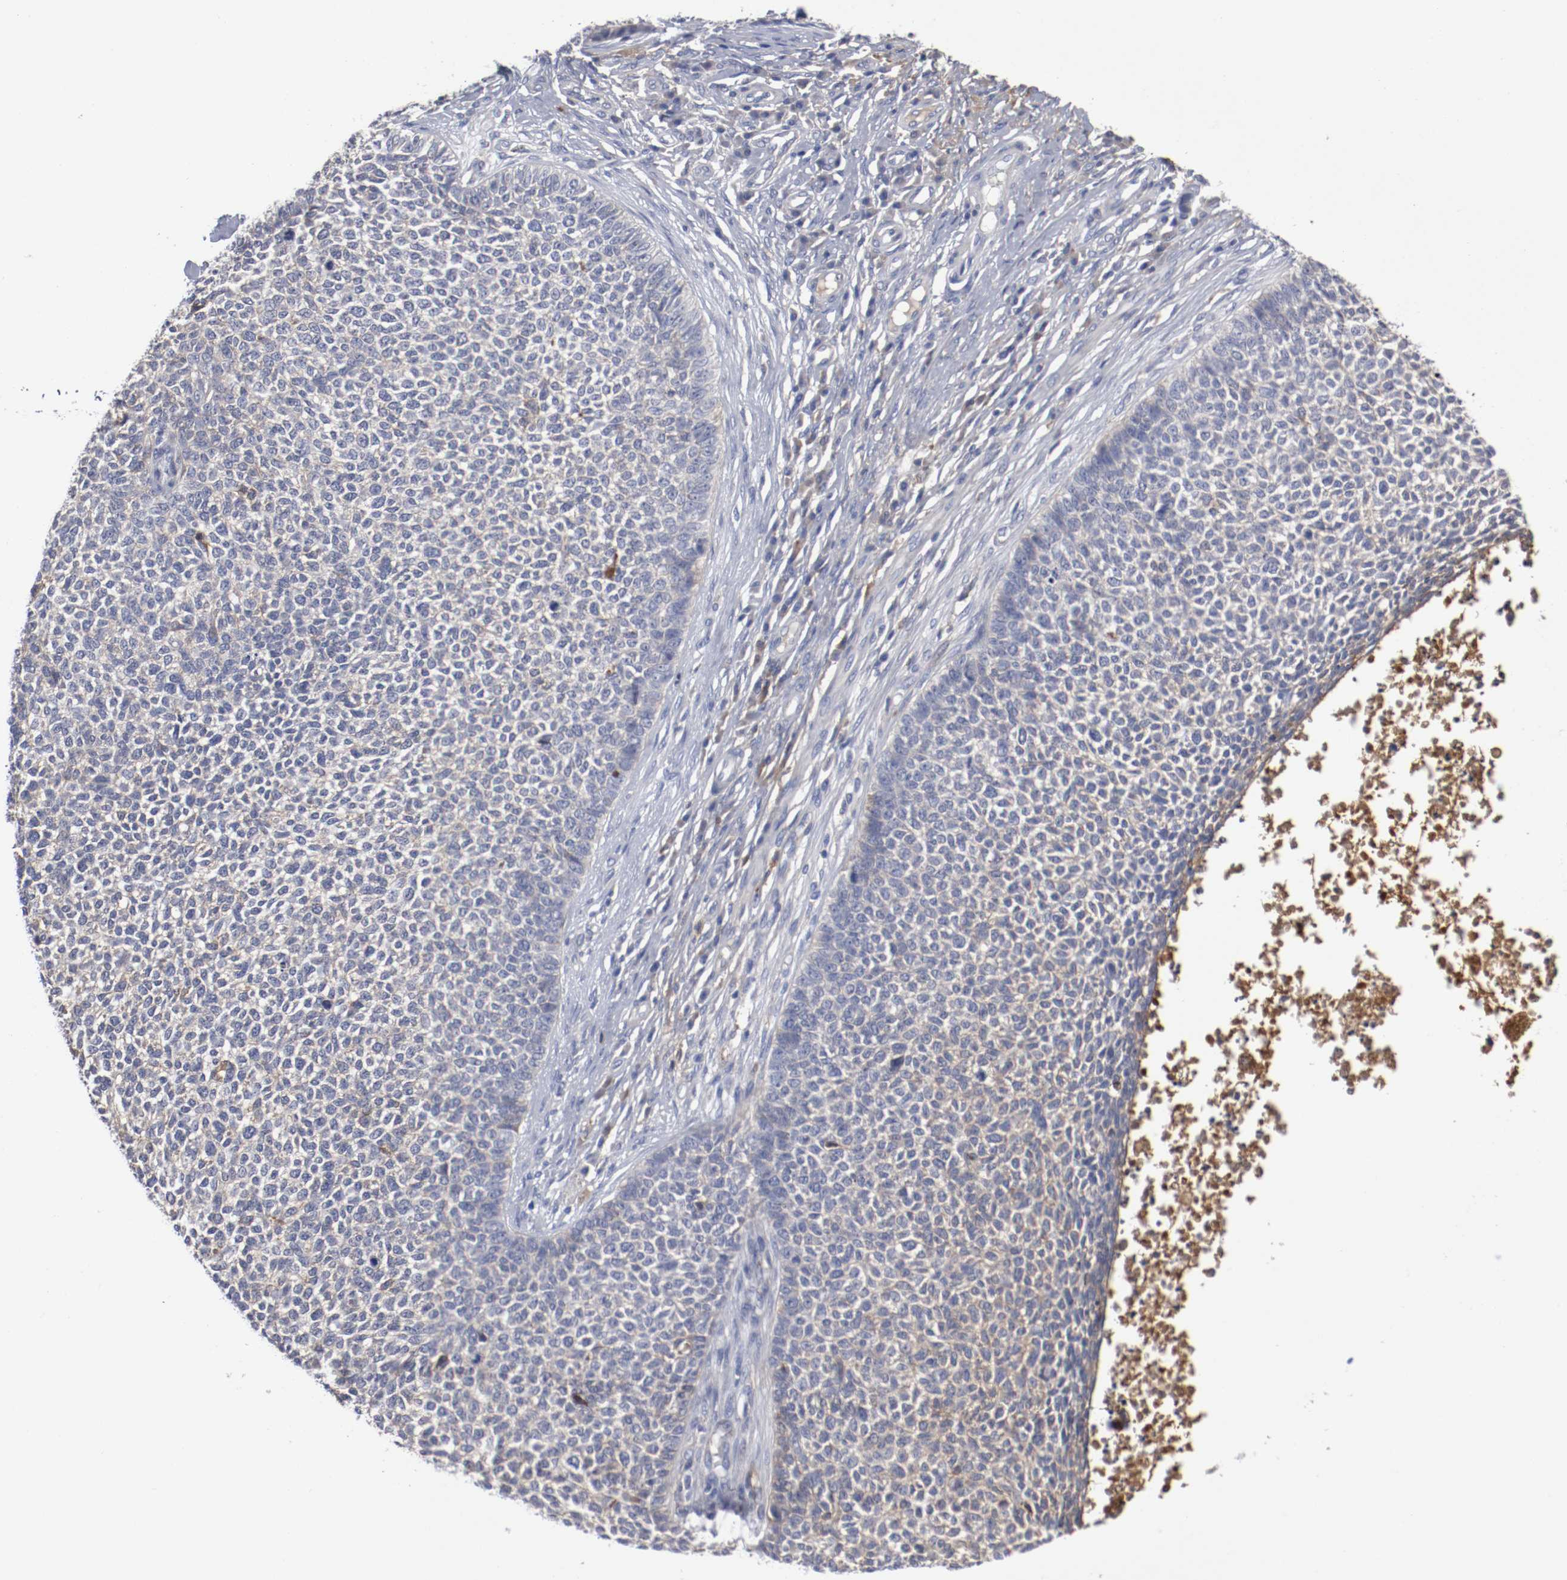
{"staining": {"intensity": "weak", "quantity": "25%-75%", "location": "cytoplasmic/membranous"}, "tissue": "skin cancer", "cell_type": "Tumor cells", "image_type": "cancer", "snomed": [{"axis": "morphology", "description": "Basal cell carcinoma"}, {"axis": "topography", "description": "Skin"}], "caption": "This is an image of immunohistochemistry (IHC) staining of skin basal cell carcinoma, which shows weak positivity in the cytoplasmic/membranous of tumor cells.", "gene": "FGFBP1", "patient": {"sex": "female", "age": 84}}